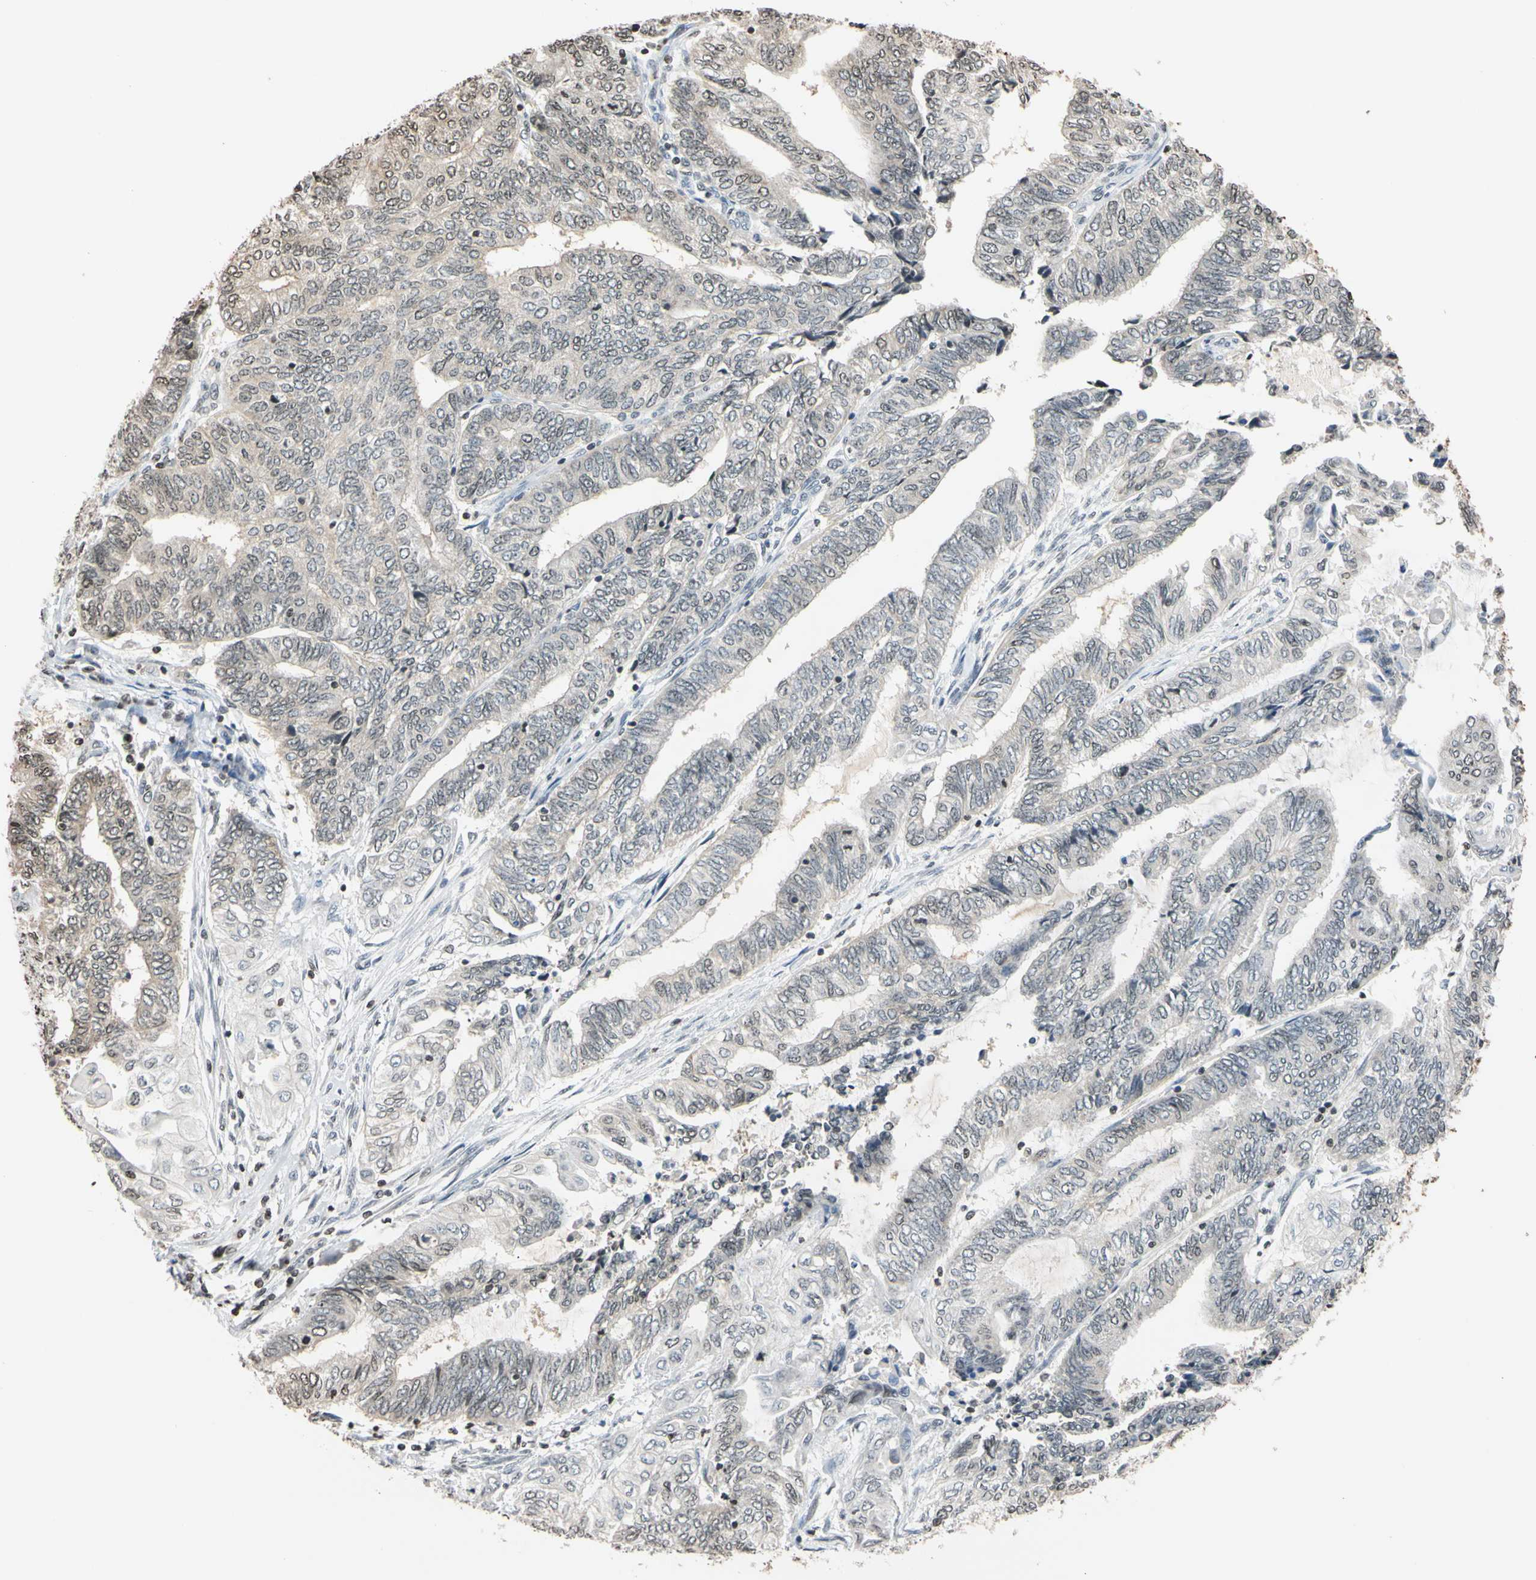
{"staining": {"intensity": "weak", "quantity": ">75%", "location": "cytoplasmic/membranous"}, "tissue": "endometrial cancer", "cell_type": "Tumor cells", "image_type": "cancer", "snomed": [{"axis": "morphology", "description": "Adenocarcinoma, NOS"}, {"axis": "topography", "description": "Uterus"}, {"axis": "topography", "description": "Endometrium"}], "caption": "High-magnification brightfield microscopy of endometrial cancer stained with DAB (brown) and counterstained with hematoxylin (blue). tumor cells exhibit weak cytoplasmic/membranous staining is seen in approximately>75% of cells.", "gene": "GPX4", "patient": {"sex": "female", "age": 70}}